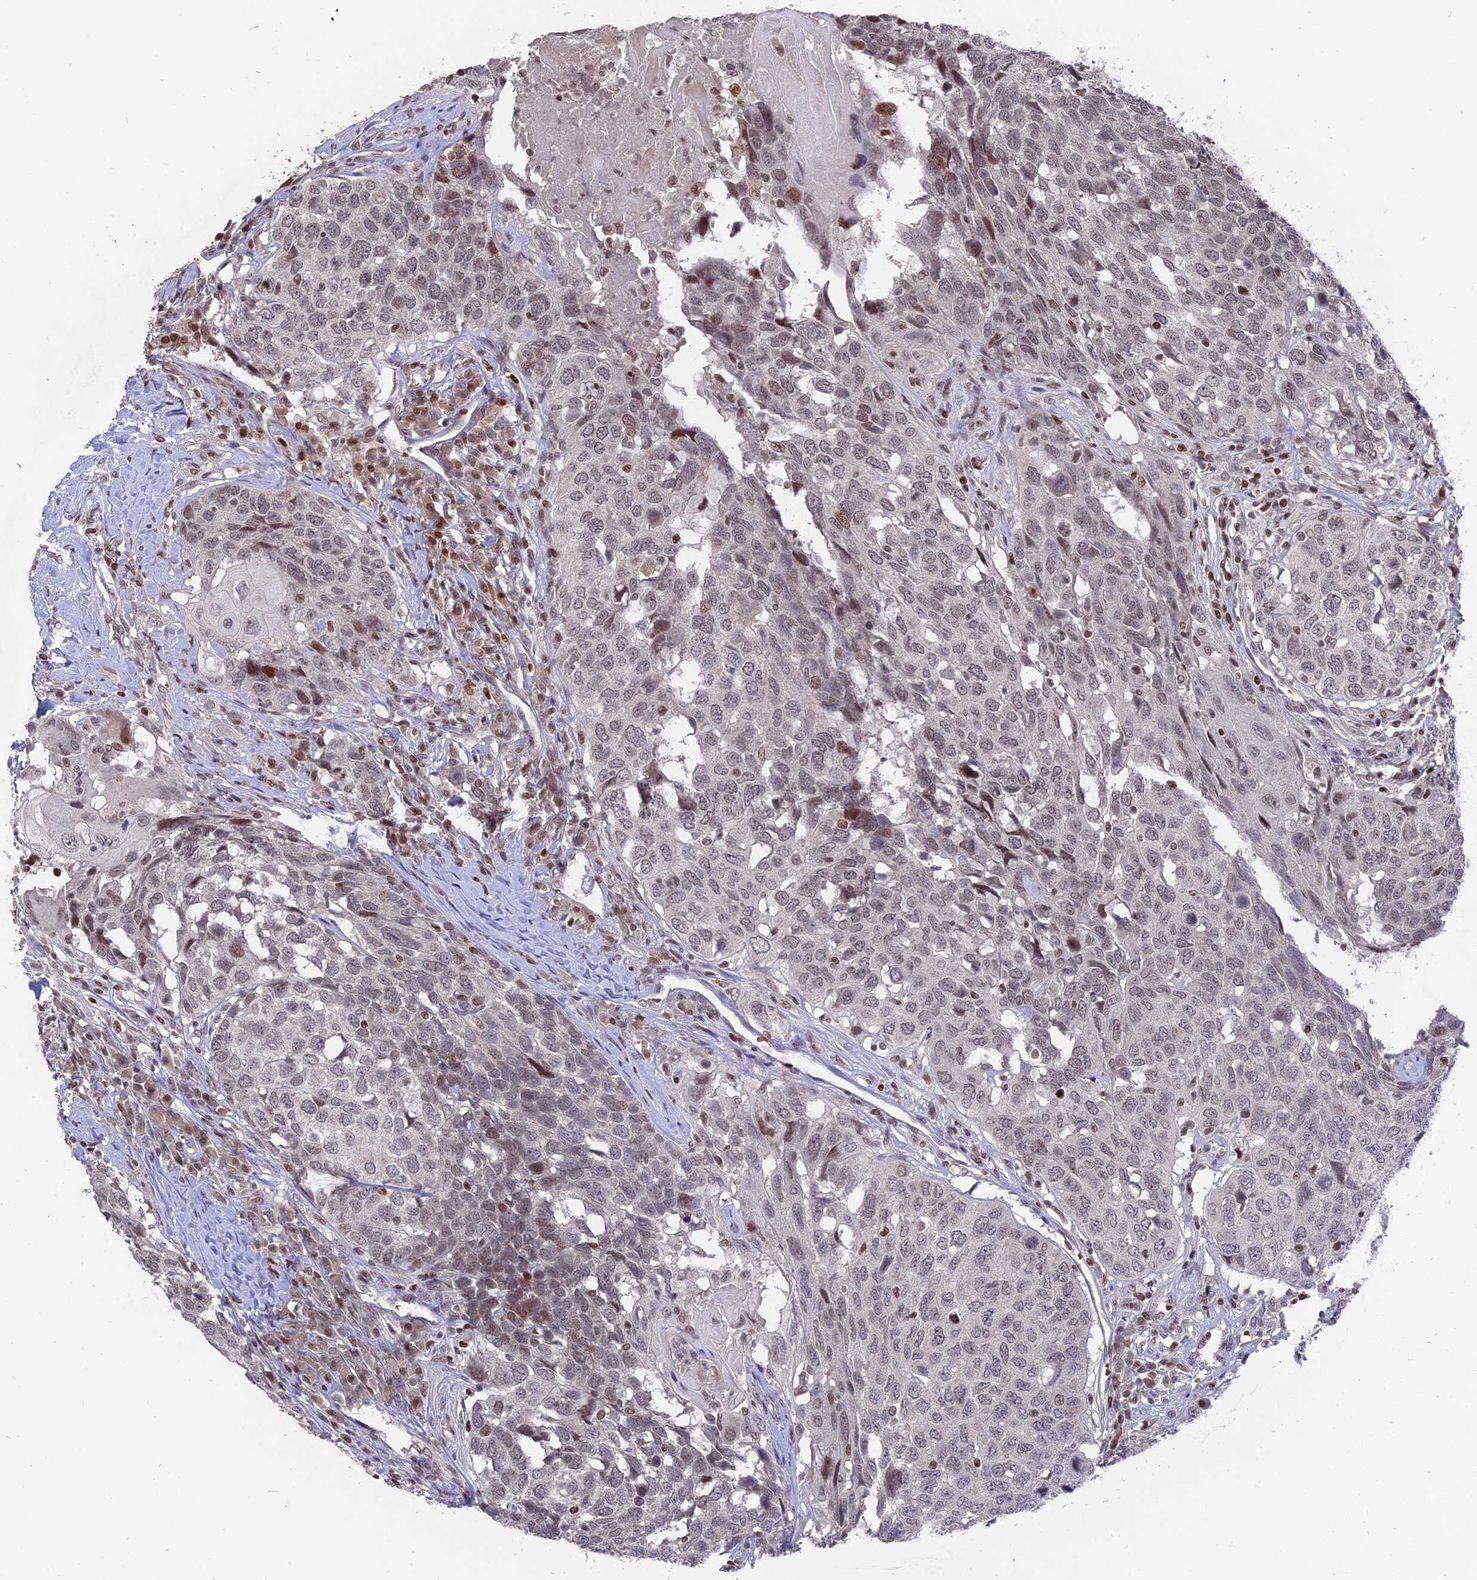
{"staining": {"intensity": "weak", "quantity": "<25%", "location": "nuclear"}, "tissue": "head and neck cancer", "cell_type": "Tumor cells", "image_type": "cancer", "snomed": [{"axis": "morphology", "description": "Squamous cell carcinoma, NOS"}, {"axis": "topography", "description": "Head-Neck"}], "caption": "There is no significant staining in tumor cells of head and neck cancer. (DAB (3,3'-diaminobenzidine) immunohistochemistry (IHC) with hematoxylin counter stain).", "gene": "NR1H3", "patient": {"sex": "male", "age": 66}}